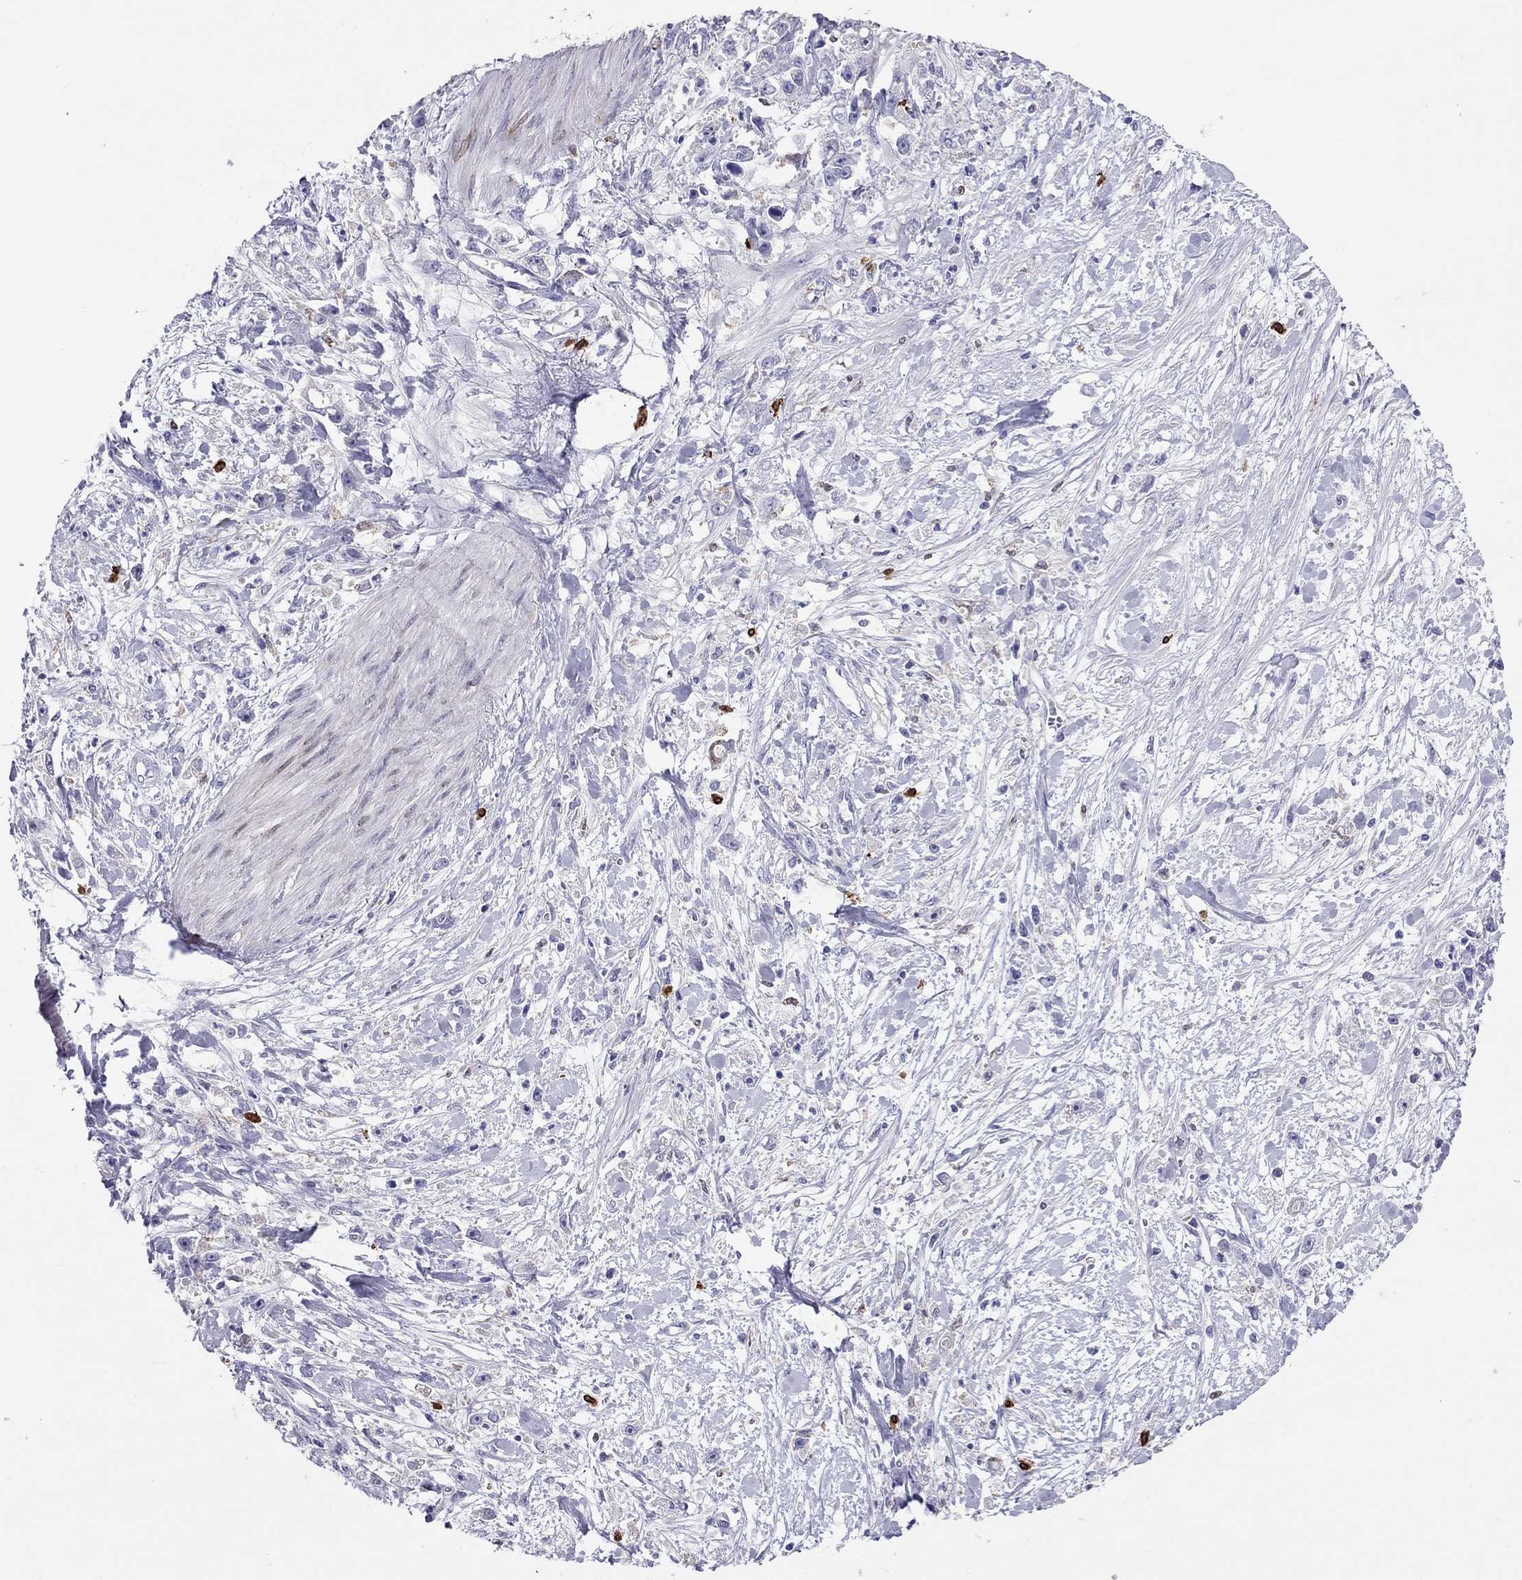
{"staining": {"intensity": "negative", "quantity": "none", "location": "none"}, "tissue": "stomach cancer", "cell_type": "Tumor cells", "image_type": "cancer", "snomed": [{"axis": "morphology", "description": "Adenocarcinoma, NOS"}, {"axis": "topography", "description": "Stomach"}], "caption": "Stomach adenocarcinoma was stained to show a protein in brown. There is no significant staining in tumor cells. (DAB (3,3'-diaminobenzidine) immunohistochemistry with hematoxylin counter stain).", "gene": "ADORA2A", "patient": {"sex": "female", "age": 59}}